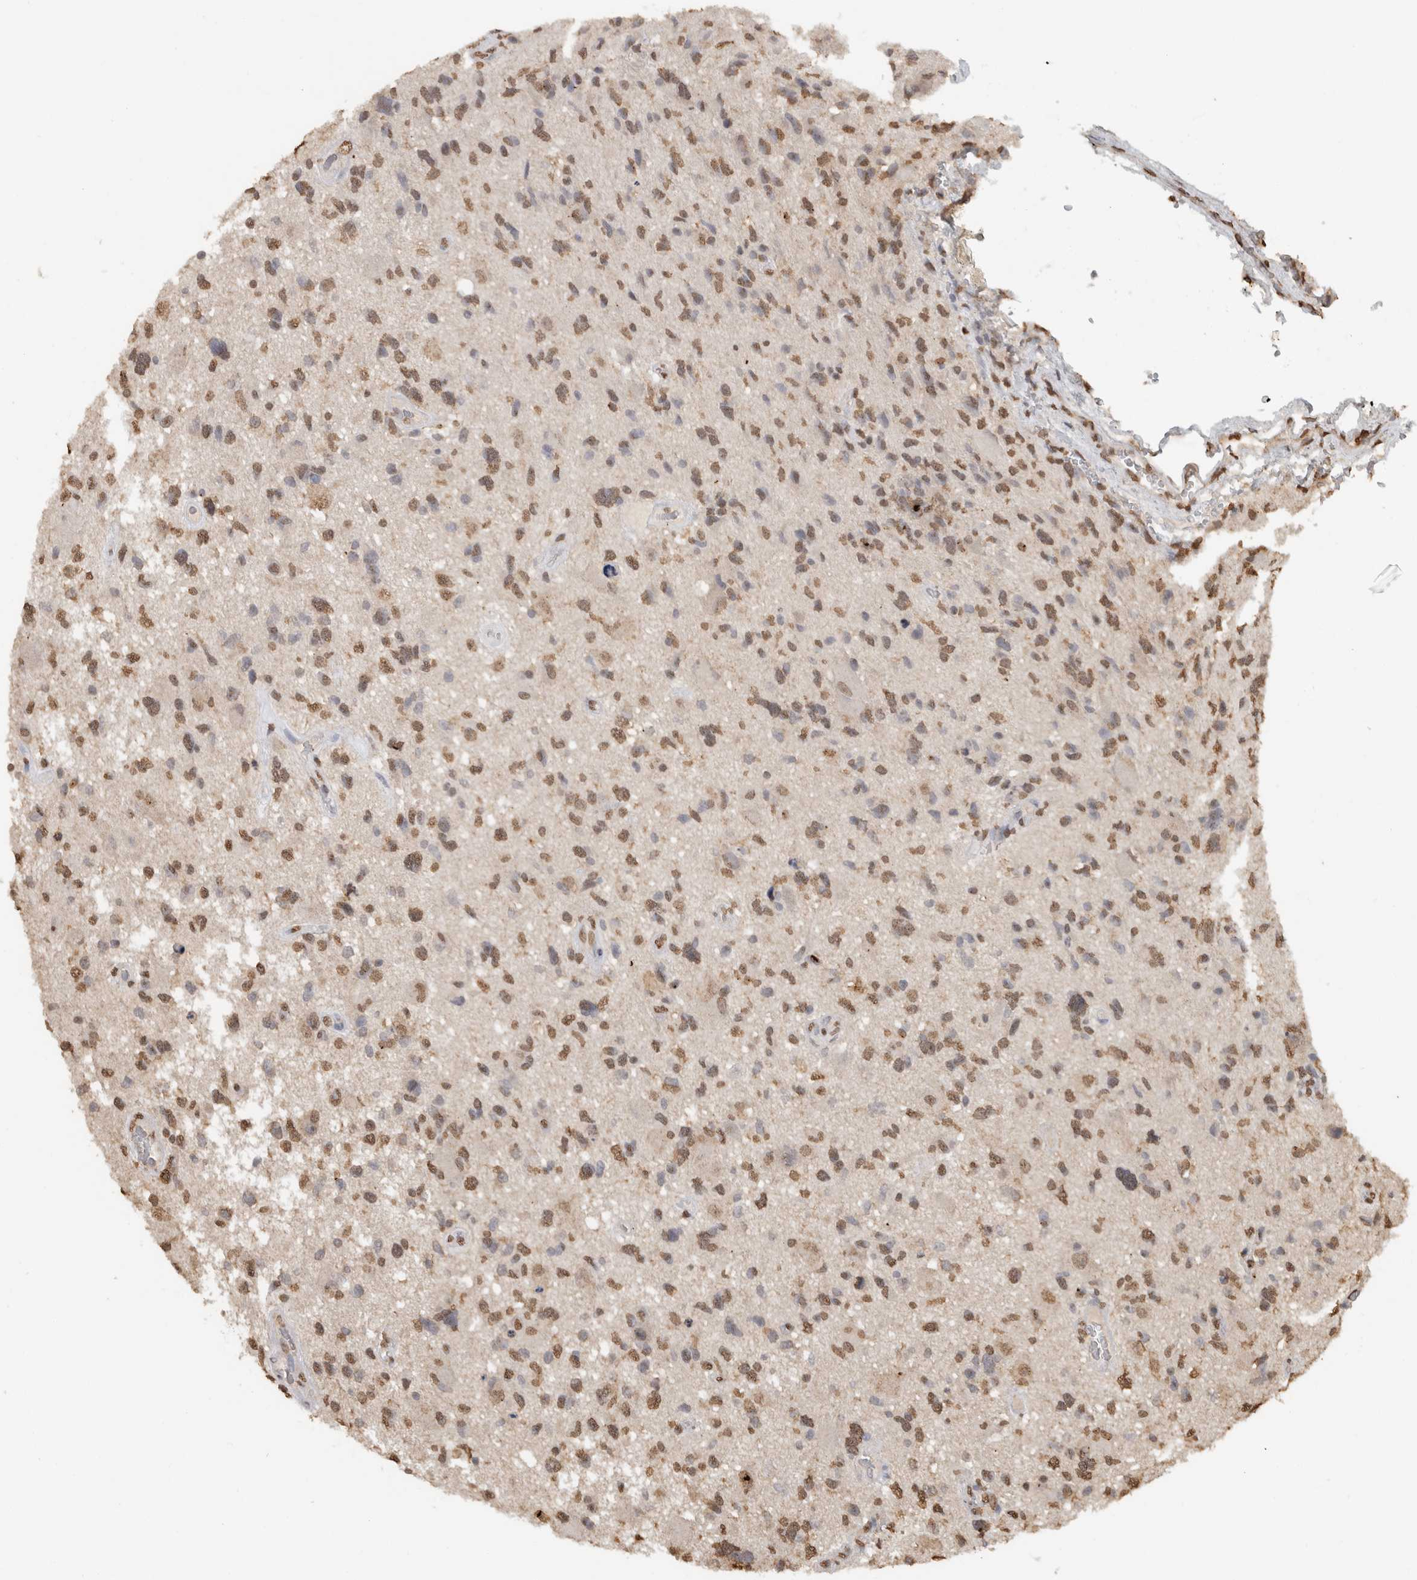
{"staining": {"intensity": "moderate", "quantity": ">75%", "location": "nuclear"}, "tissue": "glioma", "cell_type": "Tumor cells", "image_type": "cancer", "snomed": [{"axis": "morphology", "description": "Glioma, malignant, High grade"}, {"axis": "topography", "description": "Brain"}], "caption": "IHC of human glioma shows medium levels of moderate nuclear expression in about >75% of tumor cells.", "gene": "HAND2", "patient": {"sex": "male", "age": 33}}